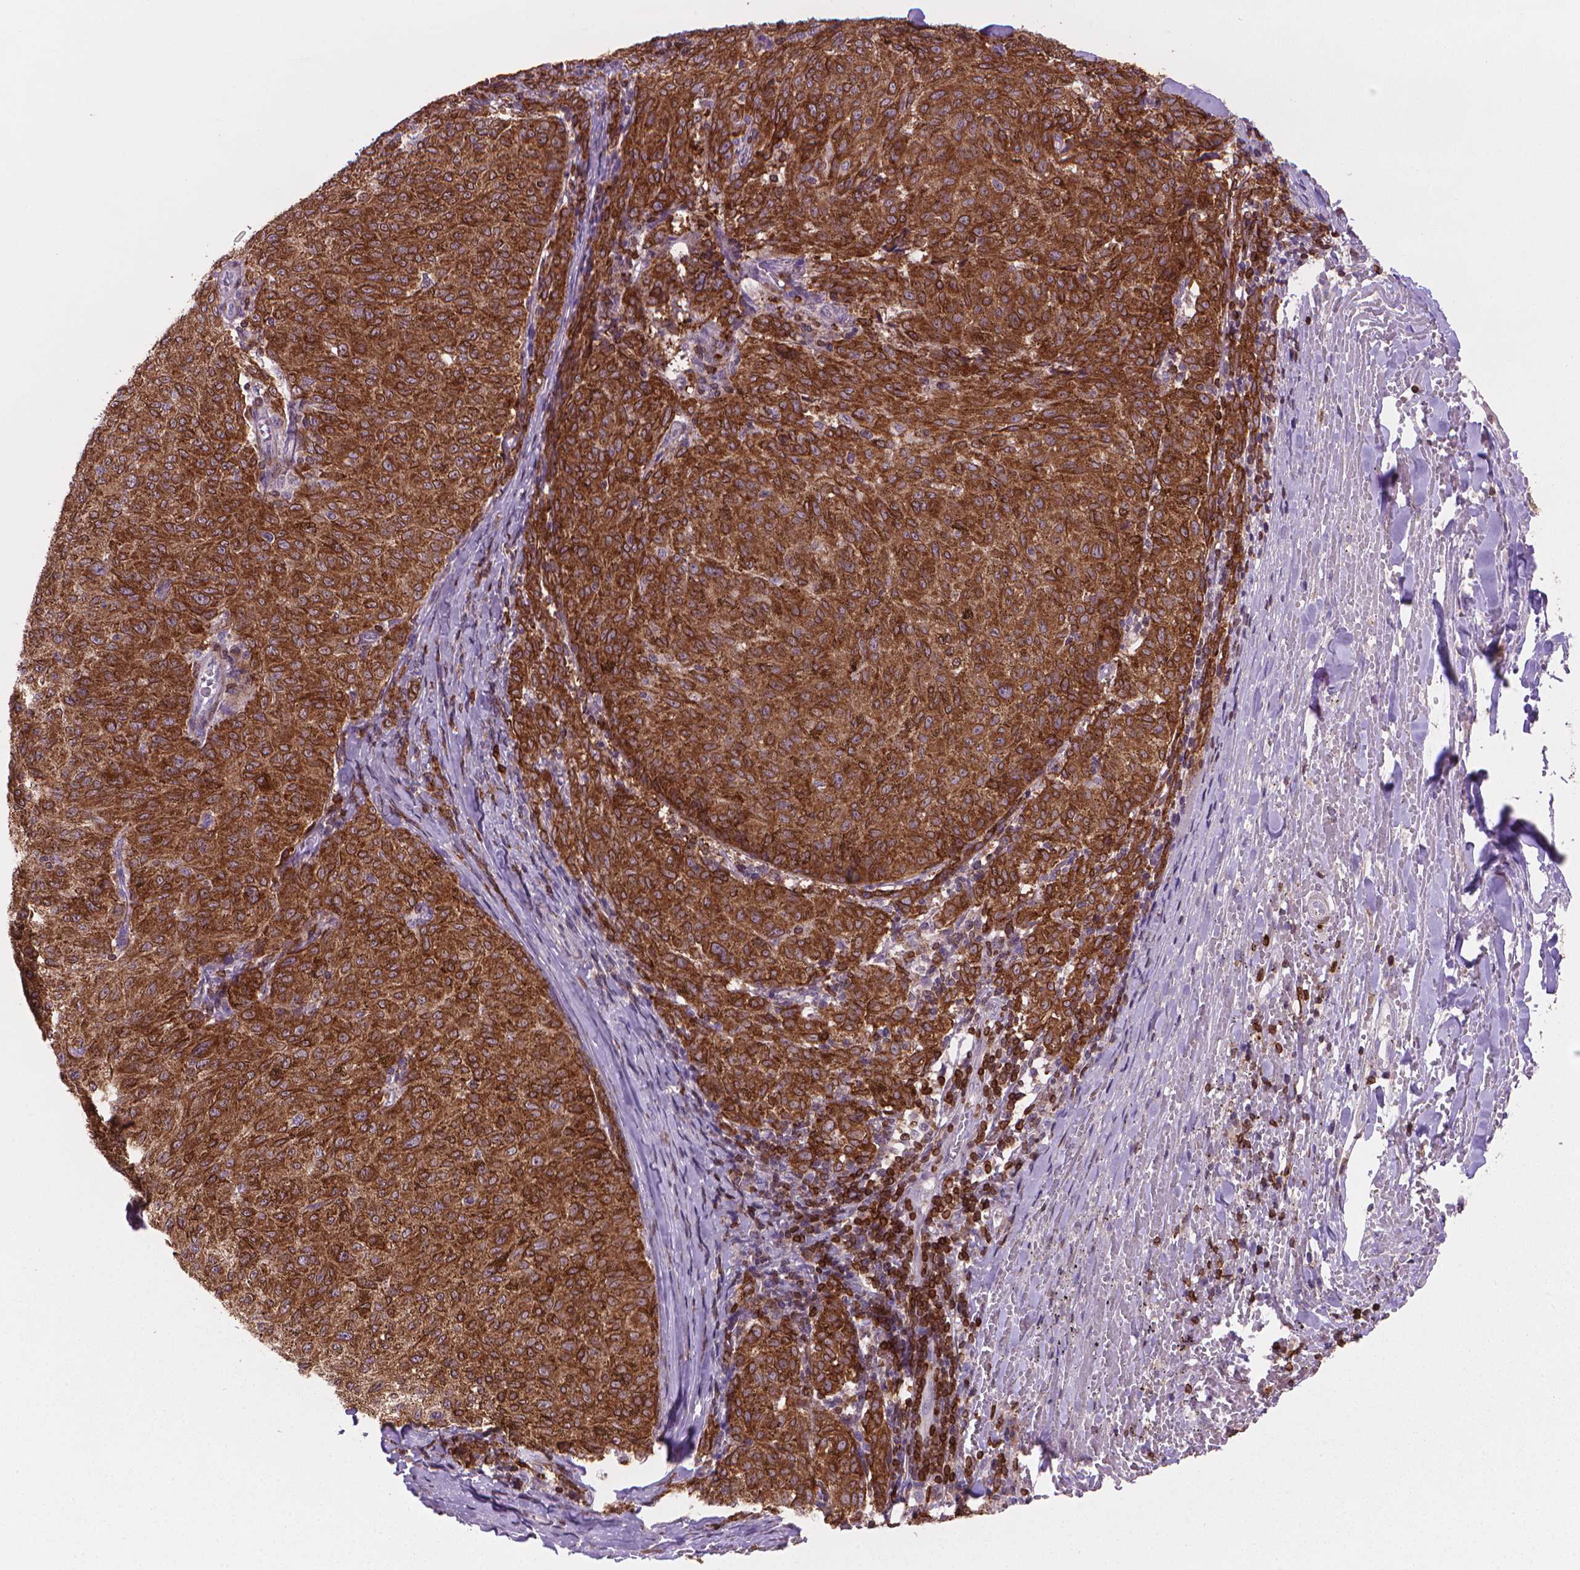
{"staining": {"intensity": "strong", "quantity": ">75%", "location": "cytoplasmic/membranous"}, "tissue": "melanoma", "cell_type": "Tumor cells", "image_type": "cancer", "snomed": [{"axis": "morphology", "description": "Malignant melanoma, NOS"}, {"axis": "topography", "description": "Skin"}], "caption": "There is high levels of strong cytoplasmic/membranous expression in tumor cells of melanoma, as demonstrated by immunohistochemical staining (brown color).", "gene": "BCL2", "patient": {"sex": "female", "age": 72}}